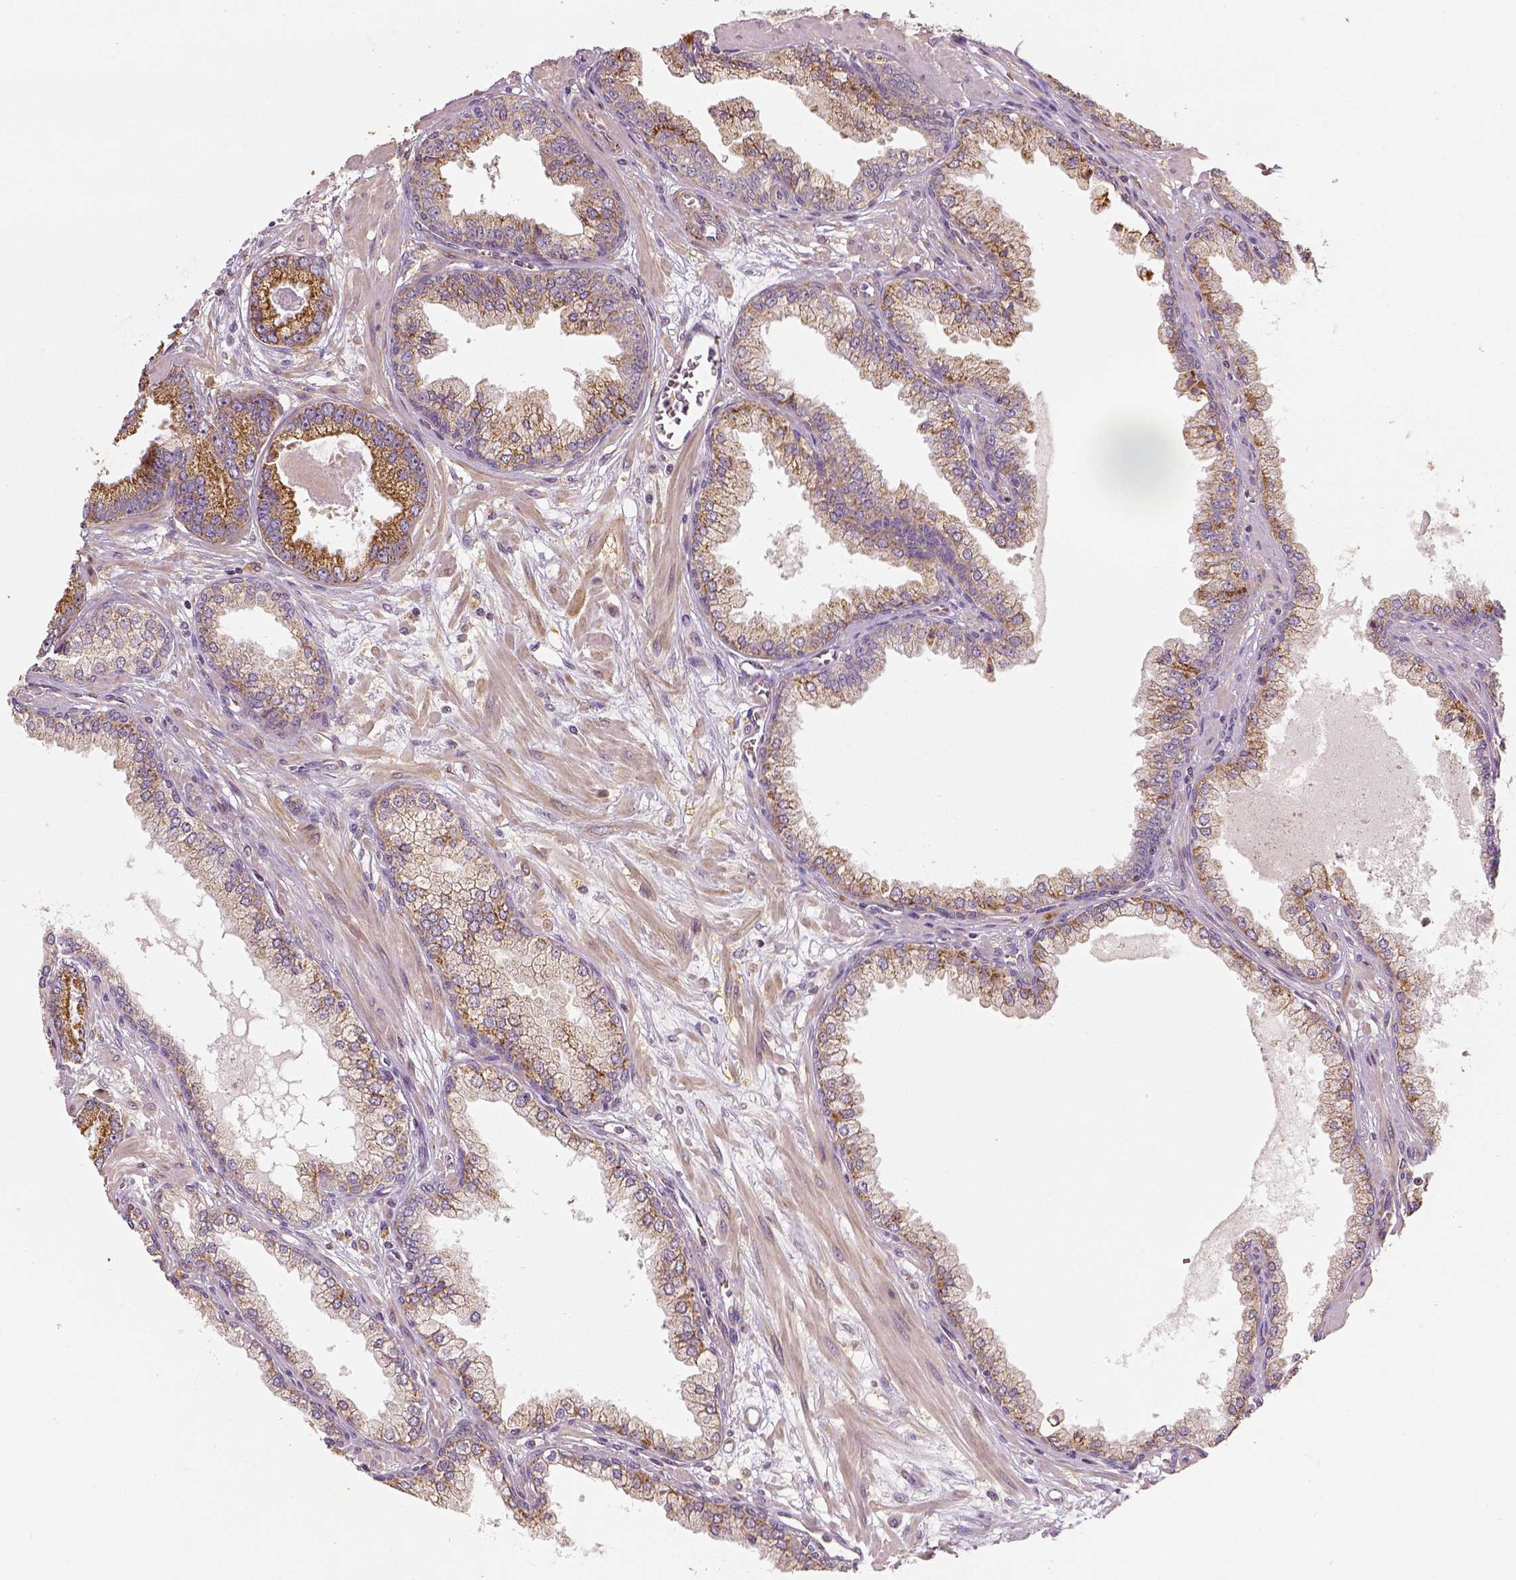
{"staining": {"intensity": "moderate", "quantity": ">75%", "location": "cytoplasmic/membranous"}, "tissue": "prostate cancer", "cell_type": "Tumor cells", "image_type": "cancer", "snomed": [{"axis": "morphology", "description": "Adenocarcinoma, Low grade"}, {"axis": "topography", "description": "Prostate"}], "caption": "IHC staining of prostate cancer (adenocarcinoma (low-grade)), which reveals medium levels of moderate cytoplasmic/membranous positivity in about >75% of tumor cells indicating moderate cytoplasmic/membranous protein expression. The staining was performed using DAB (brown) for protein detection and nuclei were counterstained in hematoxylin (blue).", "gene": "PGAM5", "patient": {"sex": "male", "age": 64}}